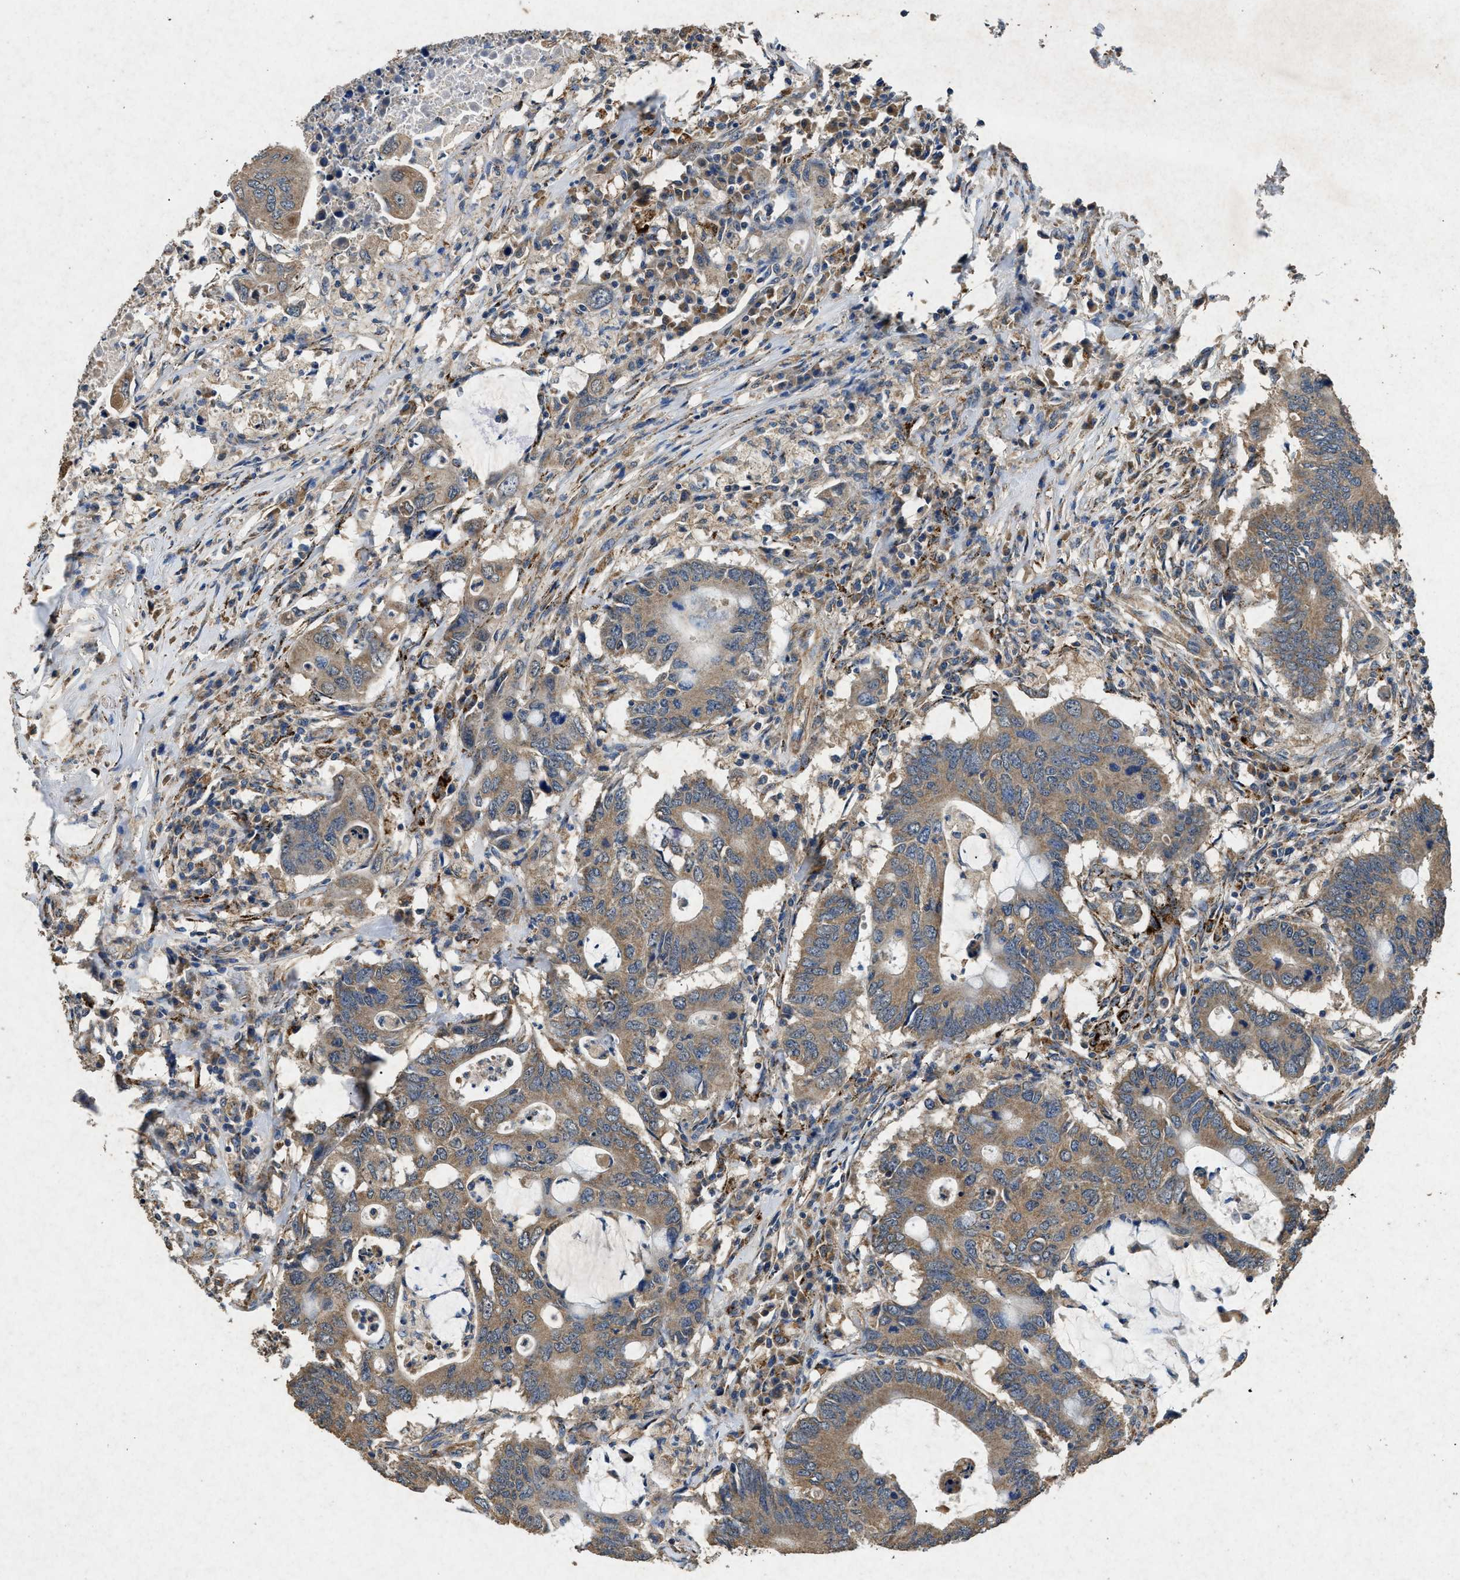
{"staining": {"intensity": "moderate", "quantity": ">75%", "location": "cytoplasmic/membranous"}, "tissue": "colorectal cancer", "cell_type": "Tumor cells", "image_type": "cancer", "snomed": [{"axis": "morphology", "description": "Adenocarcinoma, NOS"}, {"axis": "topography", "description": "Colon"}], "caption": "Protein expression analysis of colorectal adenocarcinoma displays moderate cytoplasmic/membranous positivity in approximately >75% of tumor cells.", "gene": "CDK15", "patient": {"sex": "male", "age": 71}}